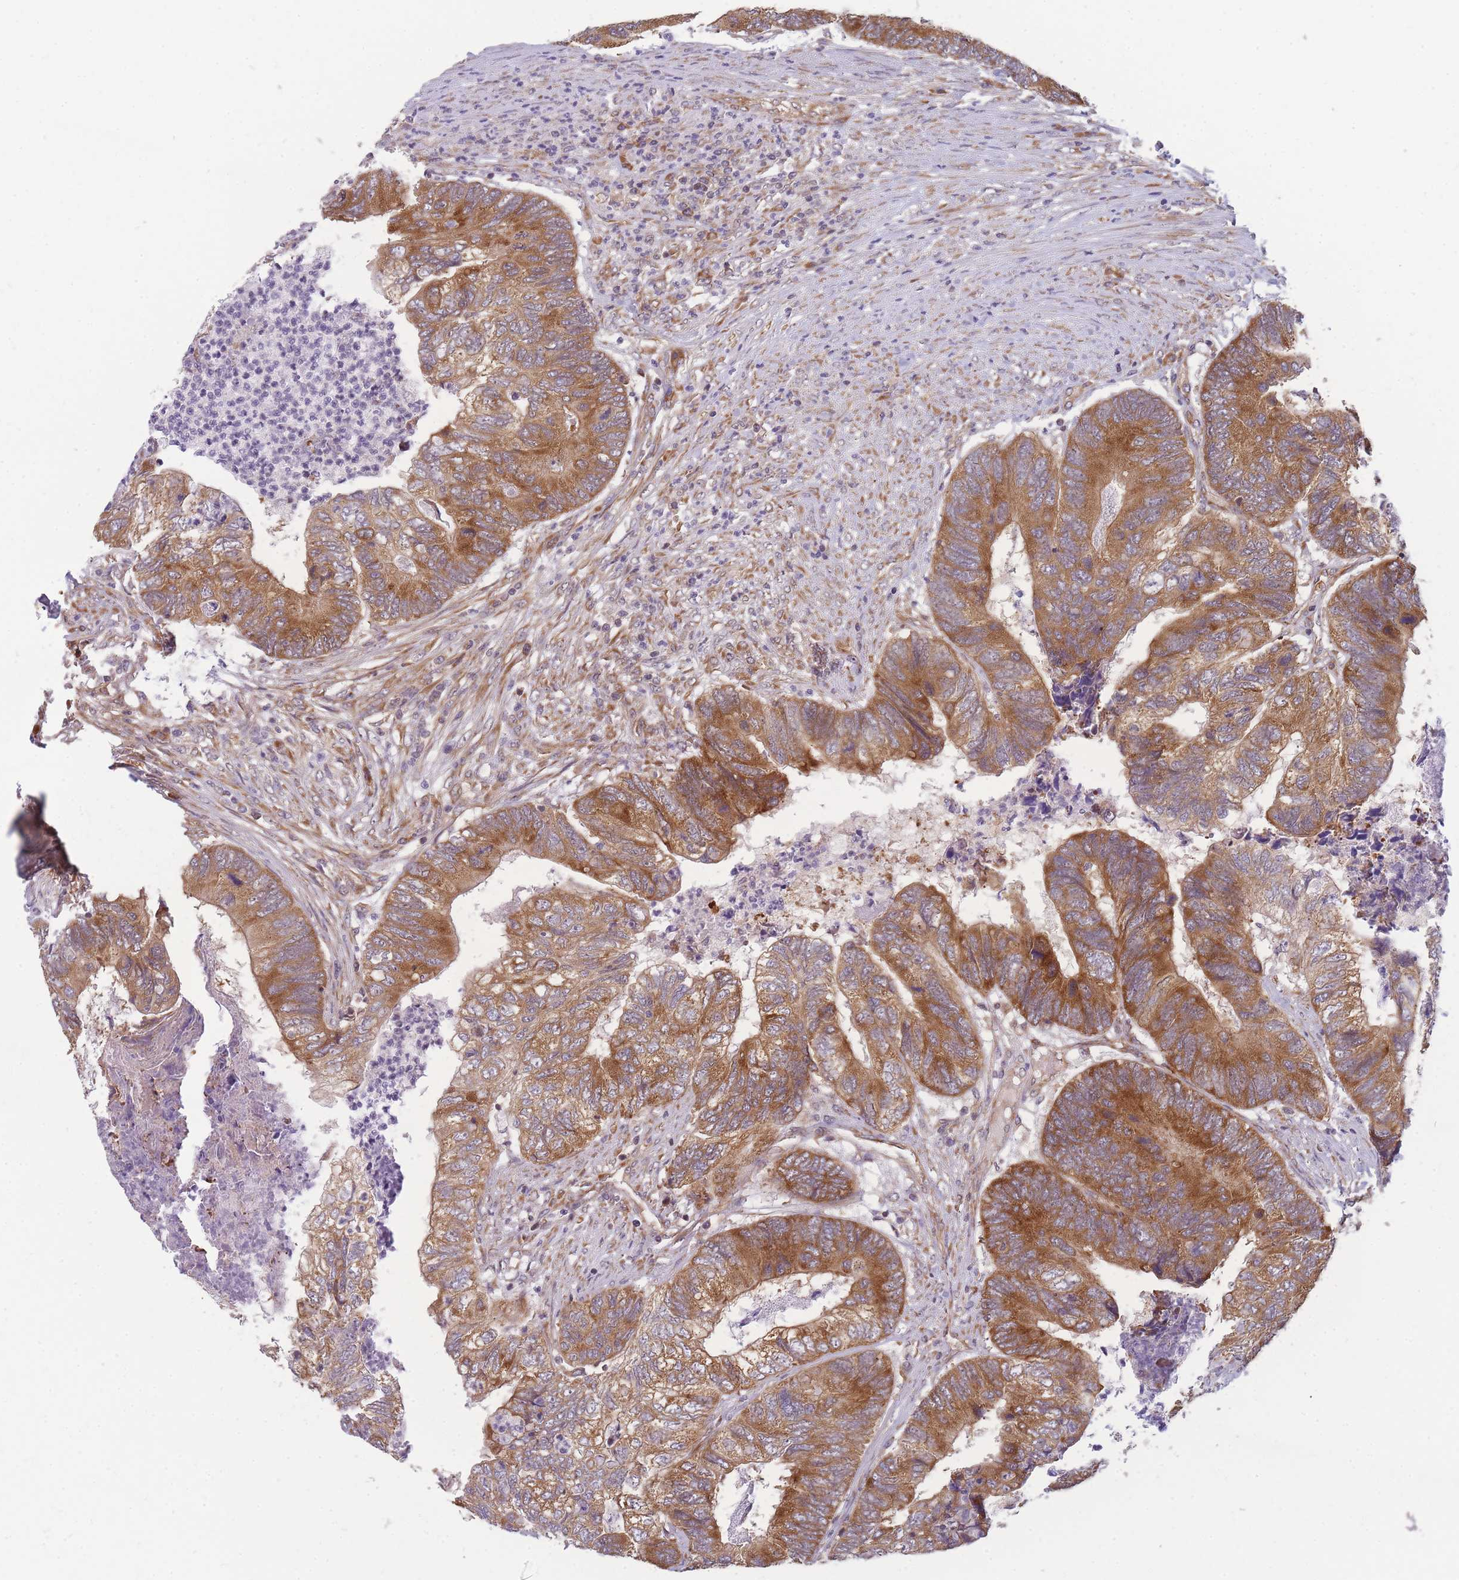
{"staining": {"intensity": "strong", "quantity": ">75%", "location": "cytoplasmic/membranous"}, "tissue": "colorectal cancer", "cell_type": "Tumor cells", "image_type": "cancer", "snomed": [{"axis": "morphology", "description": "Adenocarcinoma, NOS"}, {"axis": "topography", "description": "Colon"}], "caption": "Colorectal cancer (adenocarcinoma) stained with IHC exhibits strong cytoplasmic/membranous staining in about >75% of tumor cells.", "gene": "MRPL23", "patient": {"sex": "female", "age": 67}}